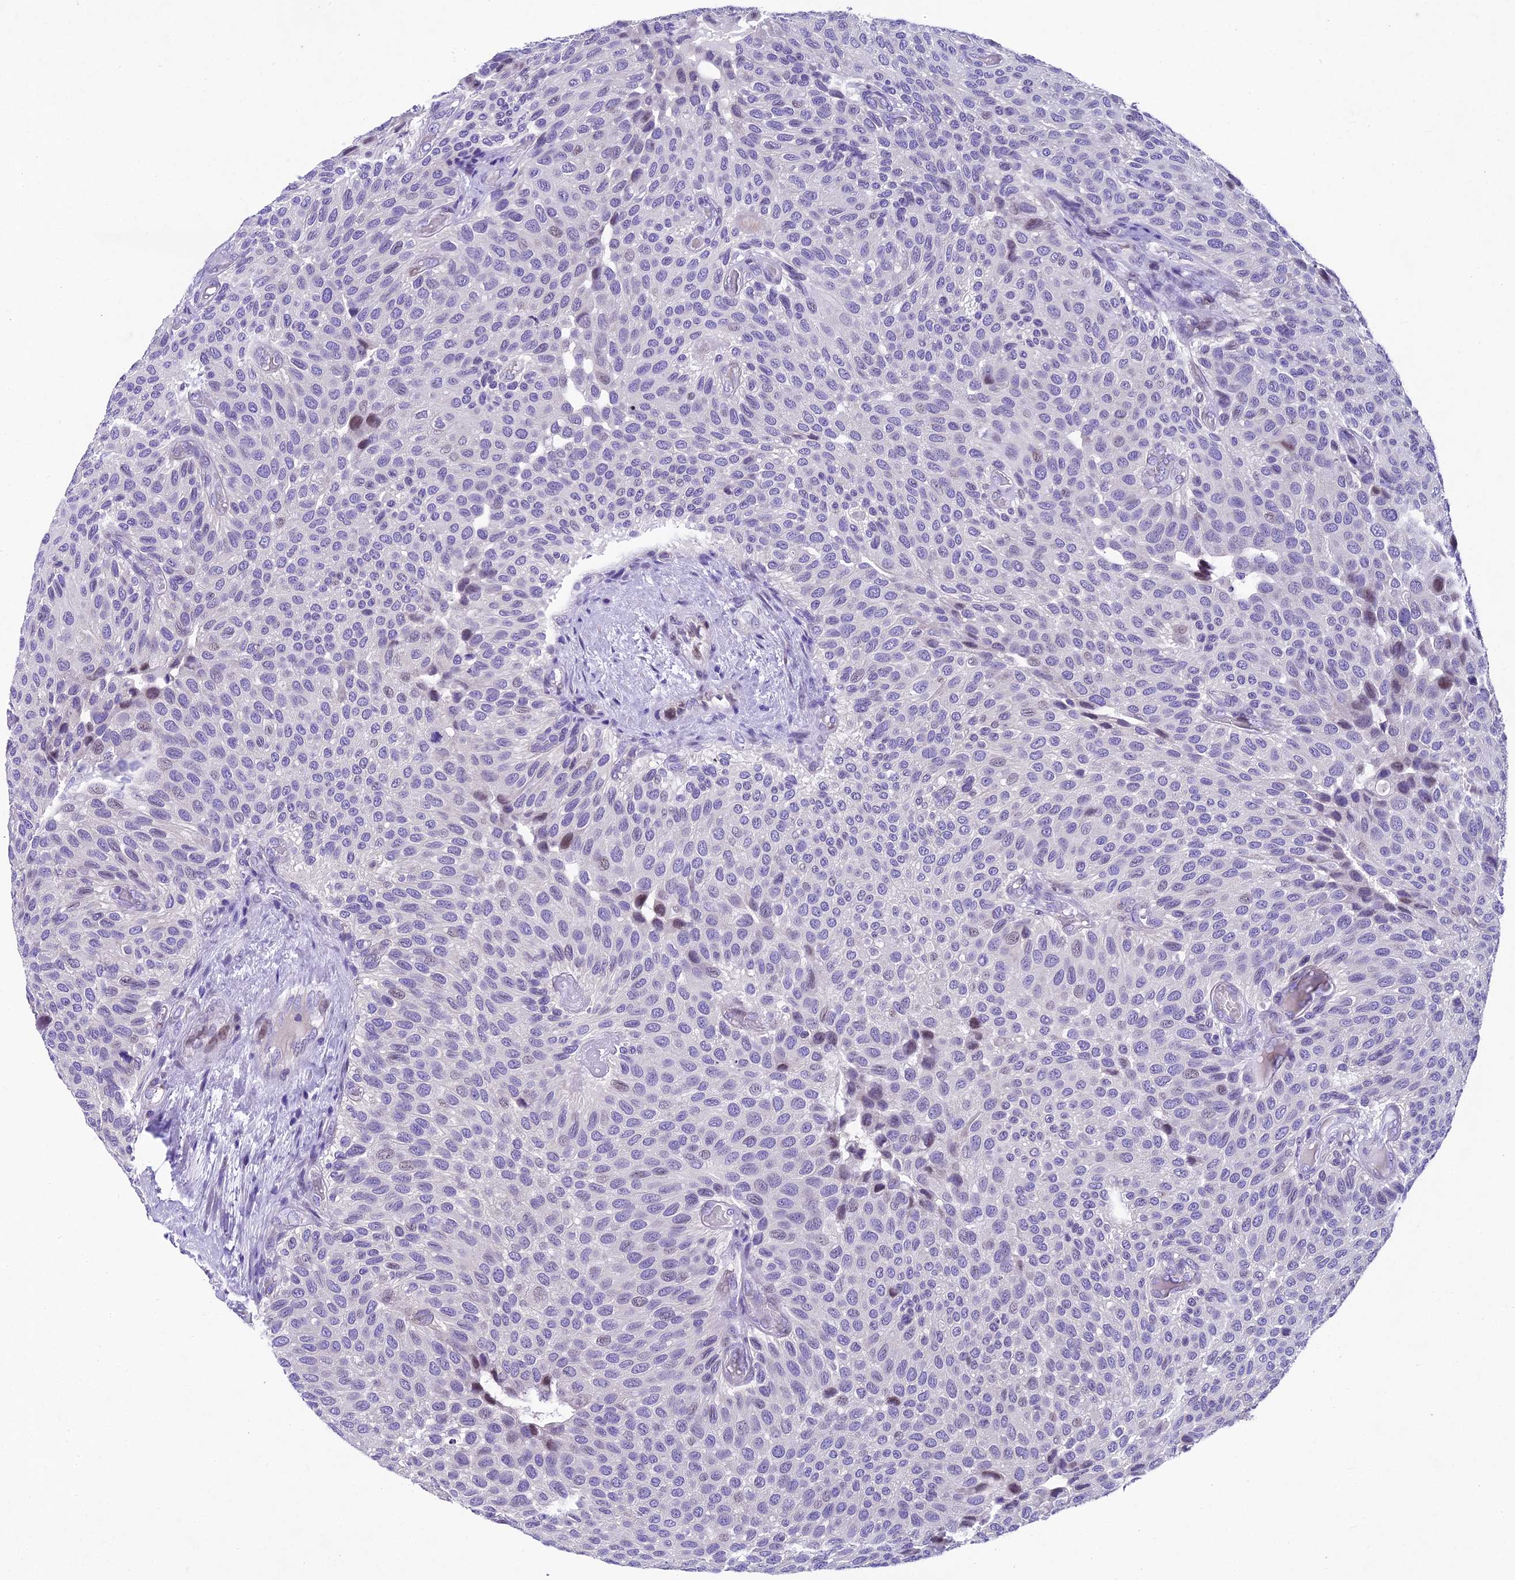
{"staining": {"intensity": "negative", "quantity": "none", "location": "none"}, "tissue": "urothelial cancer", "cell_type": "Tumor cells", "image_type": "cancer", "snomed": [{"axis": "morphology", "description": "Urothelial carcinoma, Low grade"}, {"axis": "topography", "description": "Urinary bladder"}], "caption": "There is no significant expression in tumor cells of urothelial cancer.", "gene": "IFT140", "patient": {"sex": "male", "age": 89}}